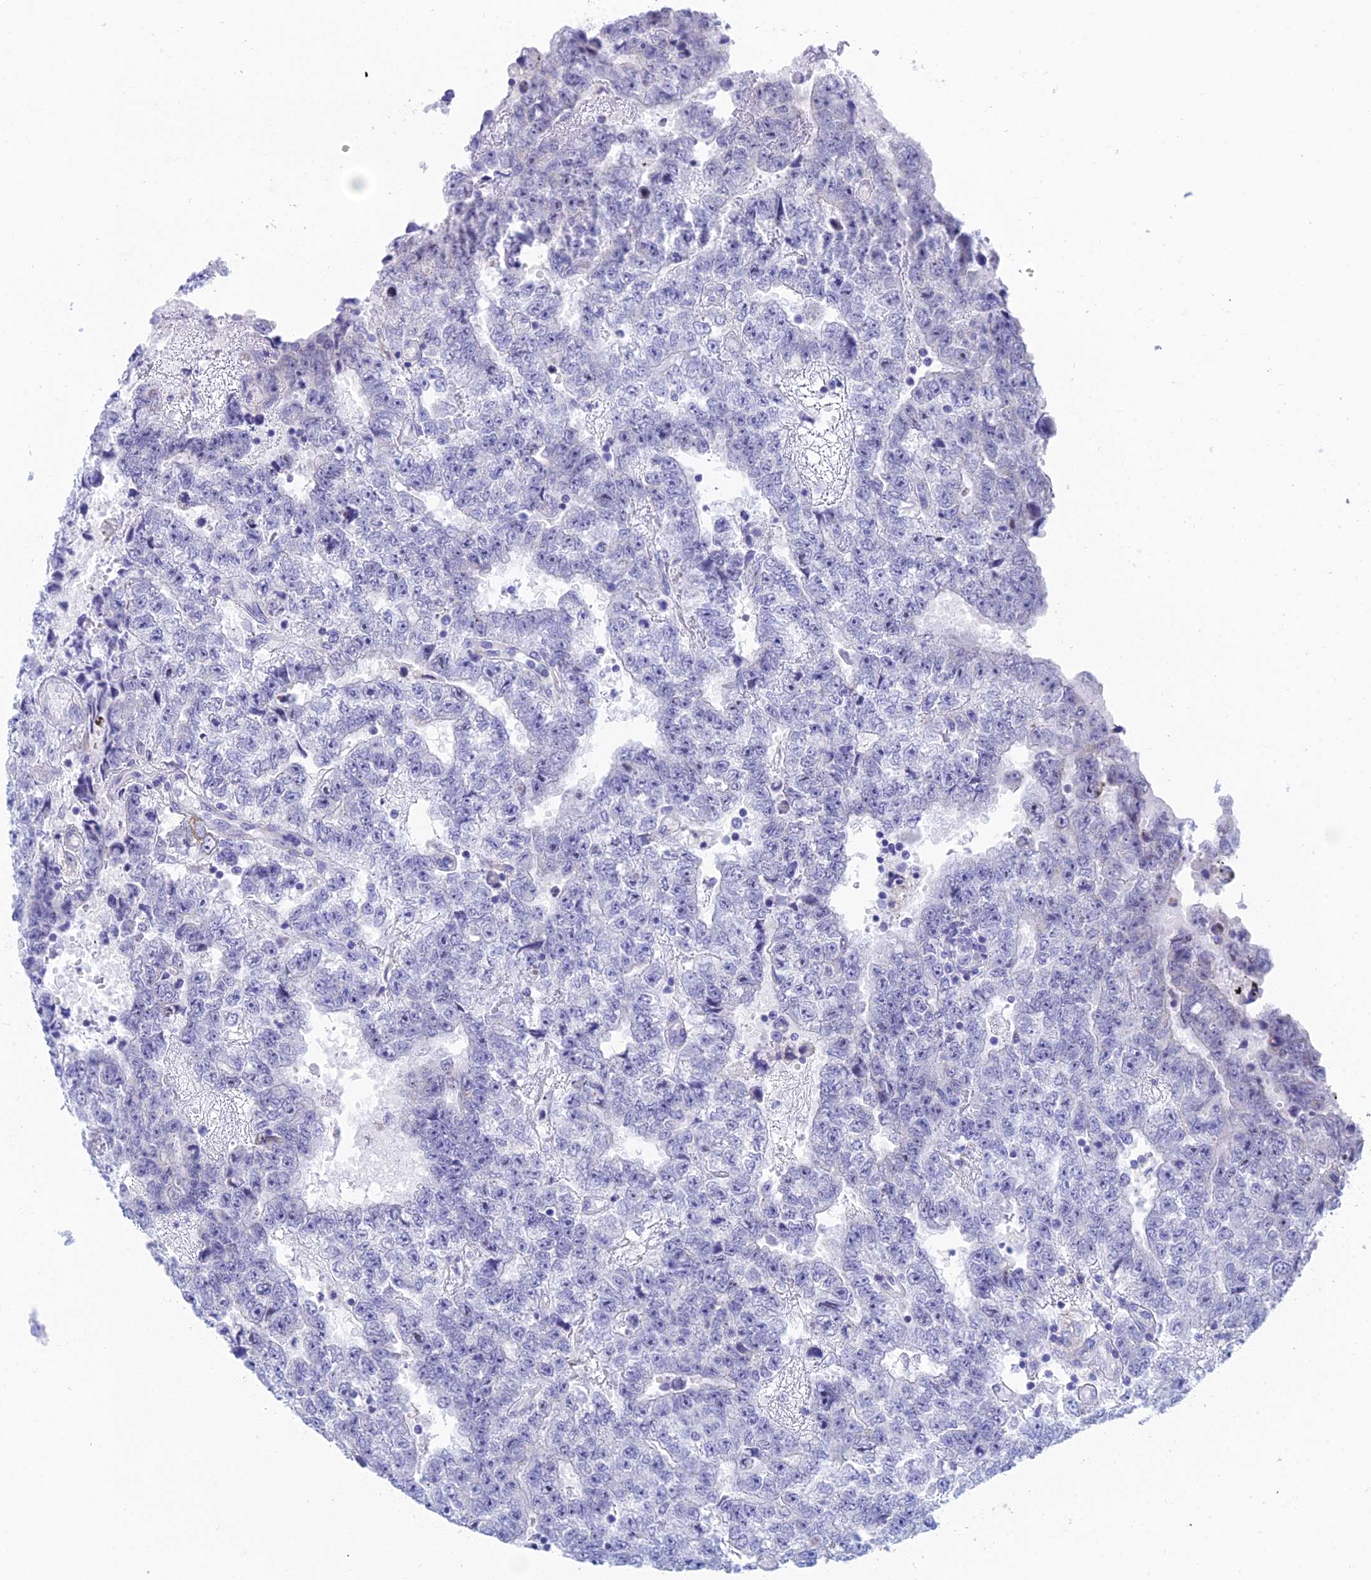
{"staining": {"intensity": "negative", "quantity": "none", "location": "none"}, "tissue": "testis cancer", "cell_type": "Tumor cells", "image_type": "cancer", "snomed": [{"axis": "morphology", "description": "Carcinoma, Embryonal, NOS"}, {"axis": "topography", "description": "Testis"}], "caption": "Immunohistochemistry (IHC) of embryonal carcinoma (testis) shows no expression in tumor cells.", "gene": "CFAP210", "patient": {"sex": "male", "age": 25}}